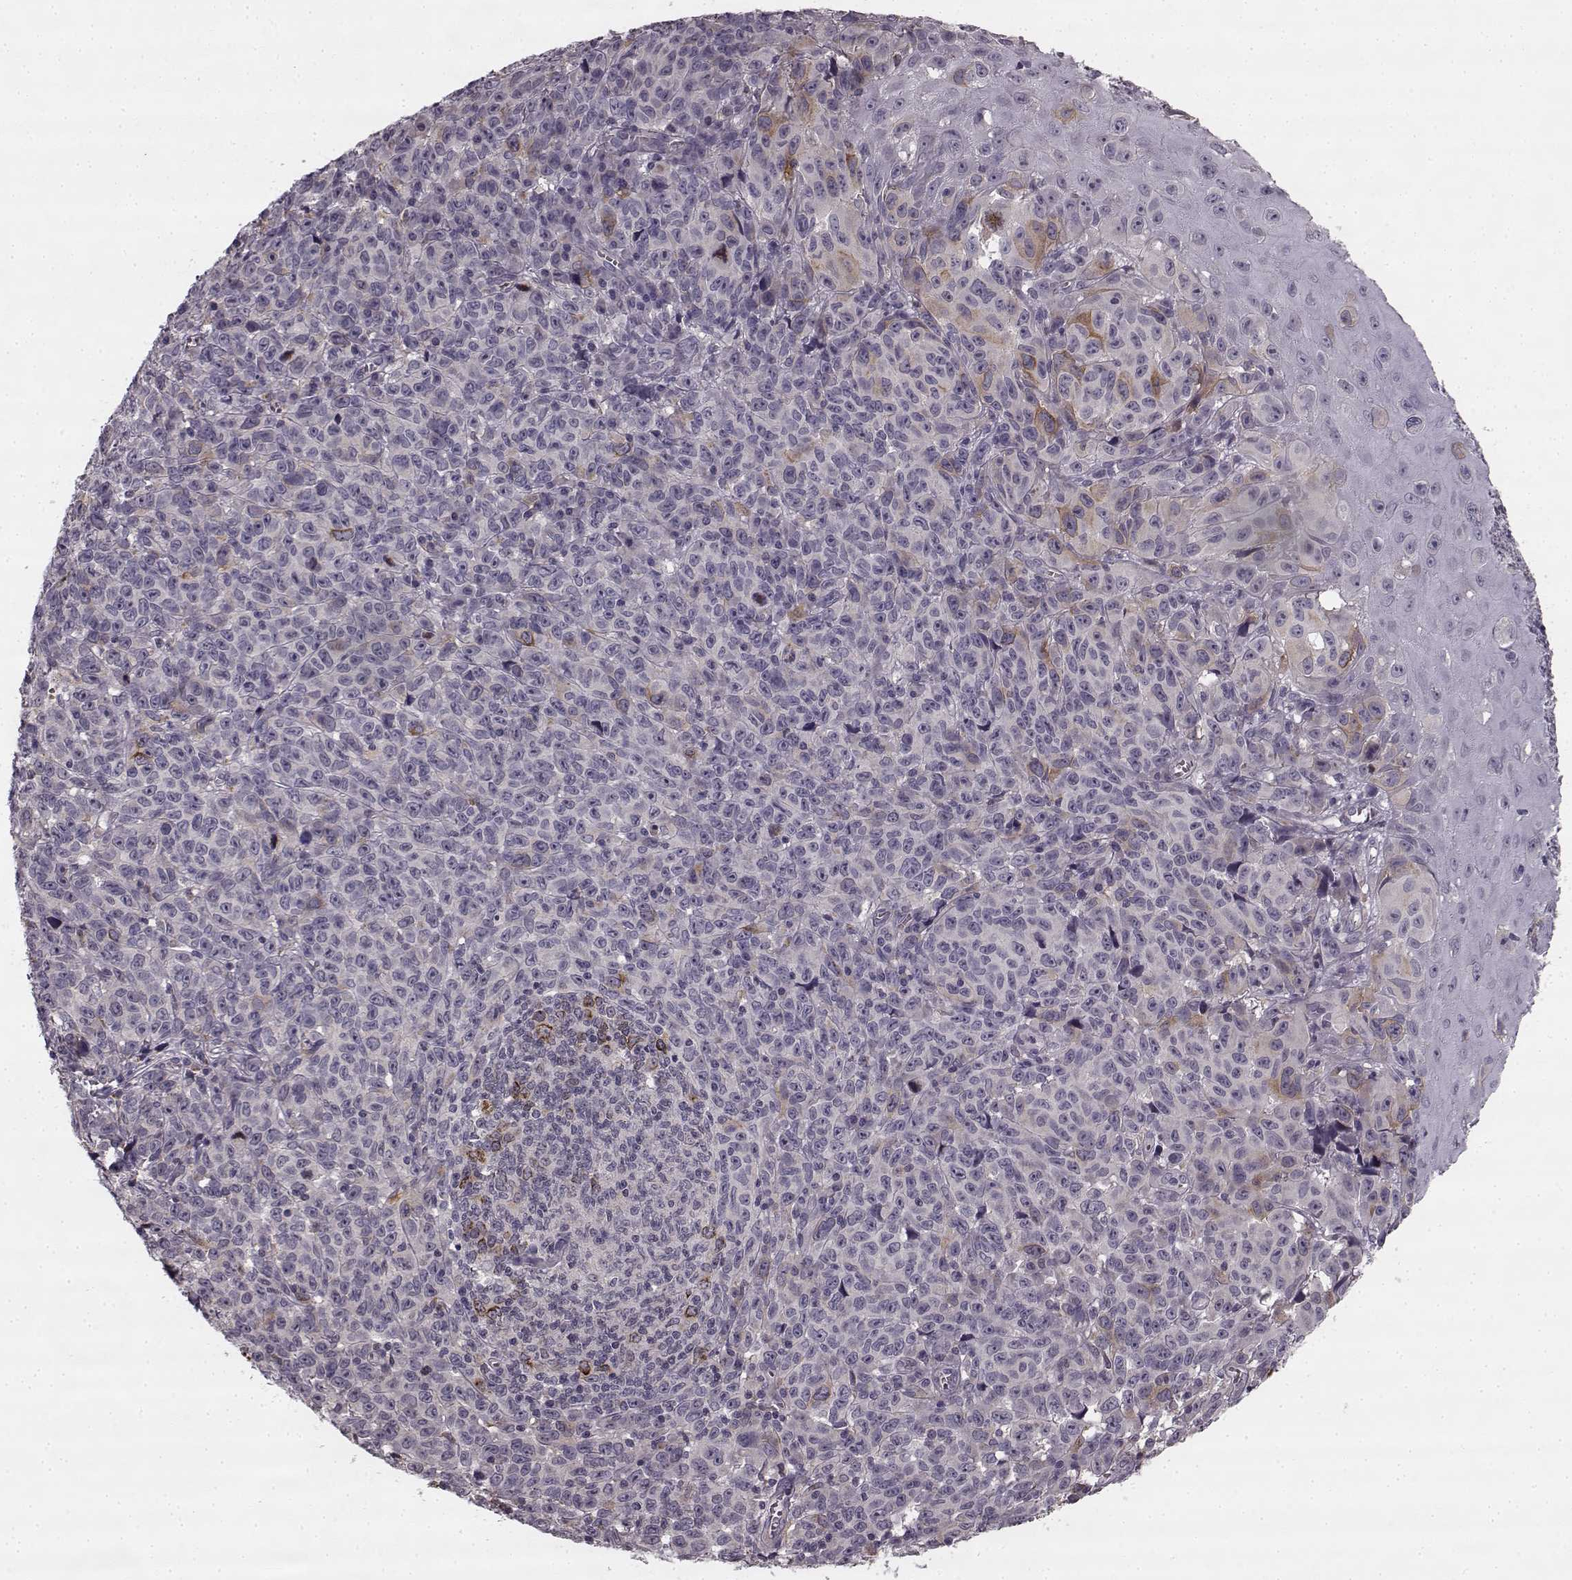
{"staining": {"intensity": "weak", "quantity": "<25%", "location": "cytoplasmic/membranous"}, "tissue": "melanoma", "cell_type": "Tumor cells", "image_type": "cancer", "snomed": [{"axis": "morphology", "description": "Malignant melanoma, NOS"}, {"axis": "topography", "description": "Vulva, labia, clitoris and Bartholin´s gland, NO"}], "caption": "Malignant melanoma was stained to show a protein in brown. There is no significant expression in tumor cells.", "gene": "HMMR", "patient": {"sex": "female", "age": 75}}